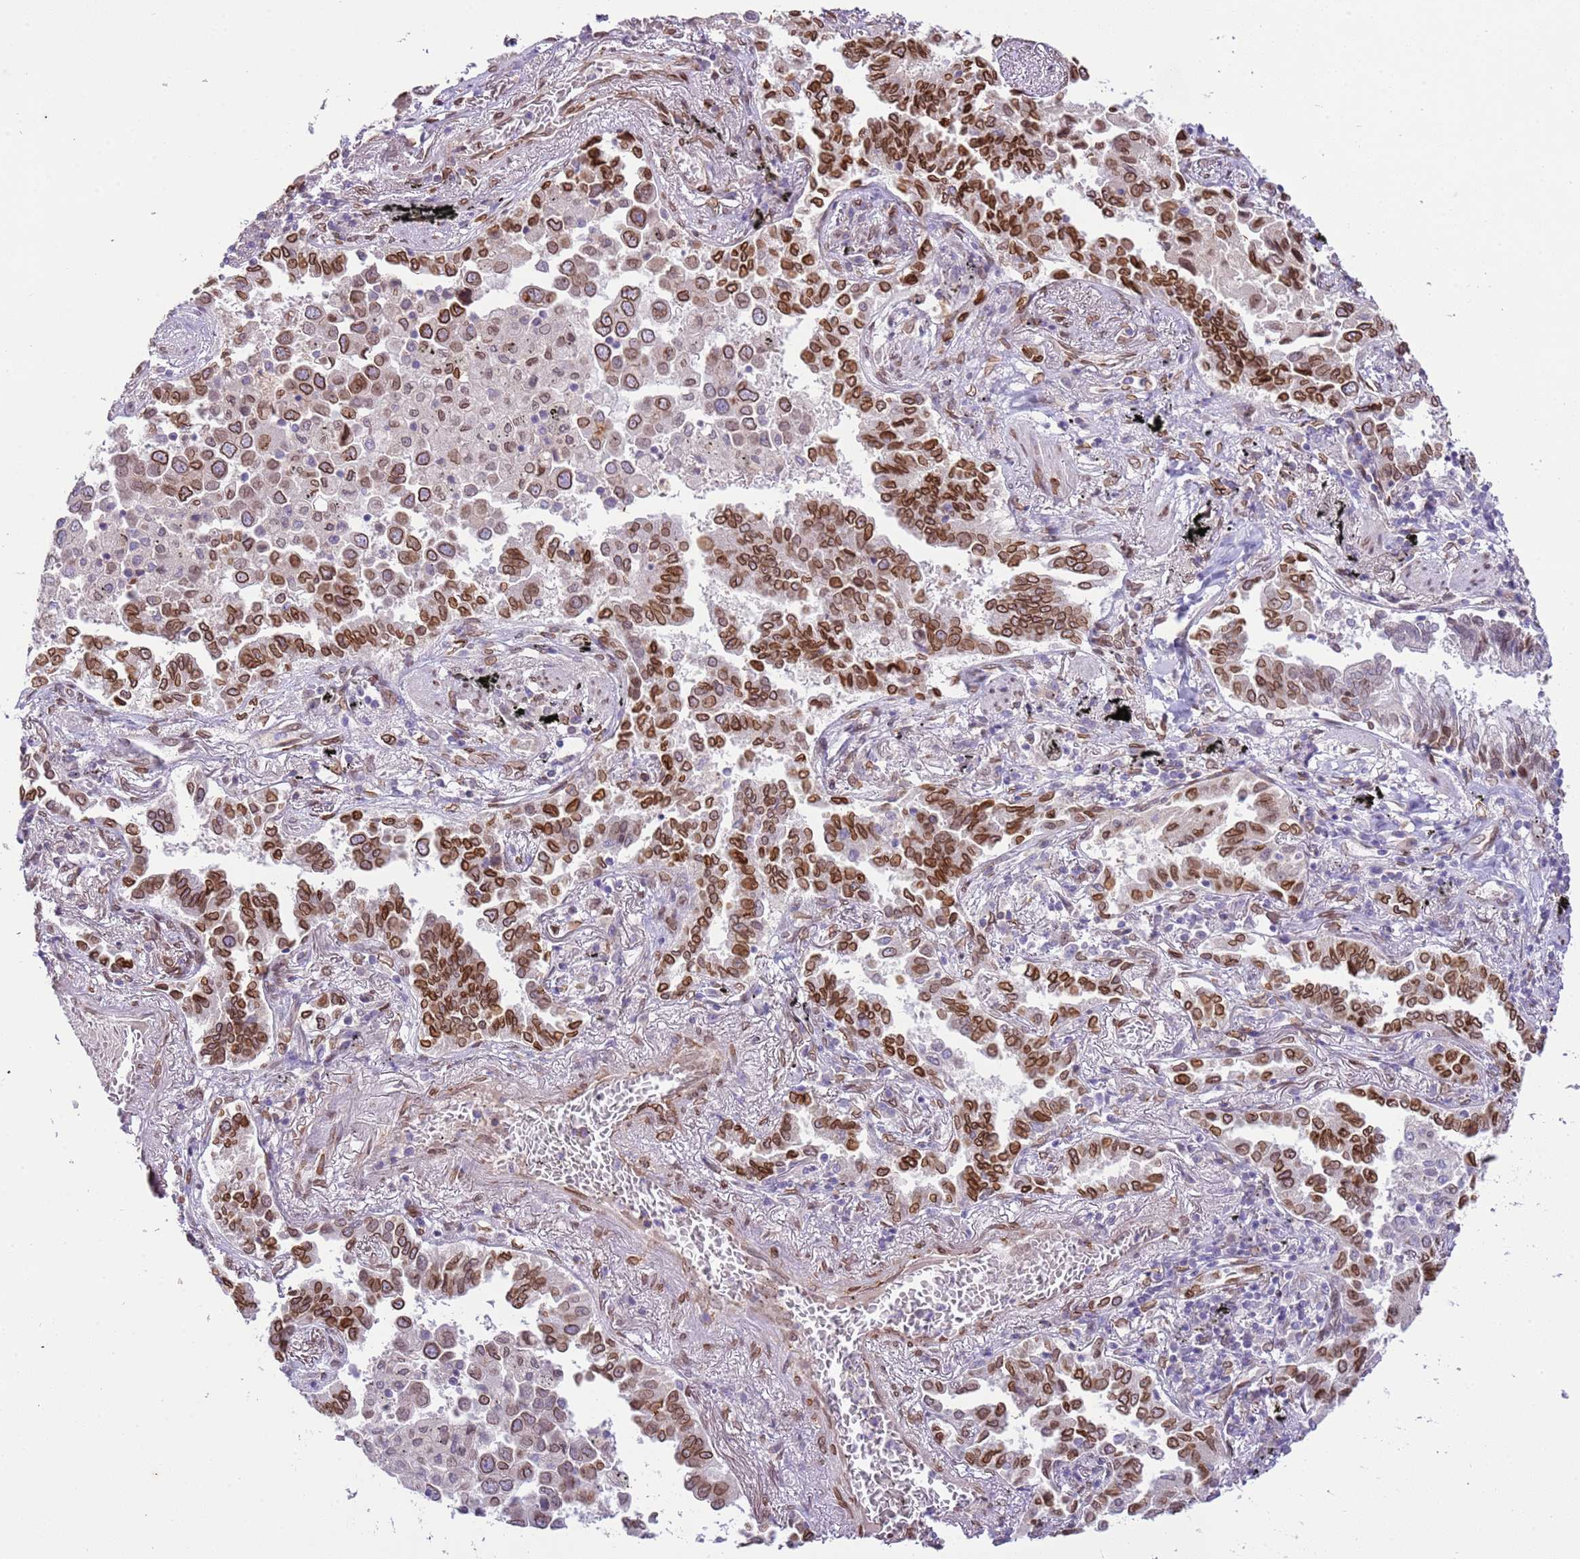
{"staining": {"intensity": "strong", "quantity": ">75%", "location": "cytoplasmic/membranous,nuclear"}, "tissue": "lung cancer", "cell_type": "Tumor cells", "image_type": "cancer", "snomed": [{"axis": "morphology", "description": "Adenocarcinoma, NOS"}, {"axis": "topography", "description": "Lung"}], "caption": "Human adenocarcinoma (lung) stained with a protein marker reveals strong staining in tumor cells.", "gene": "TMEM47", "patient": {"sex": "male", "age": 67}}